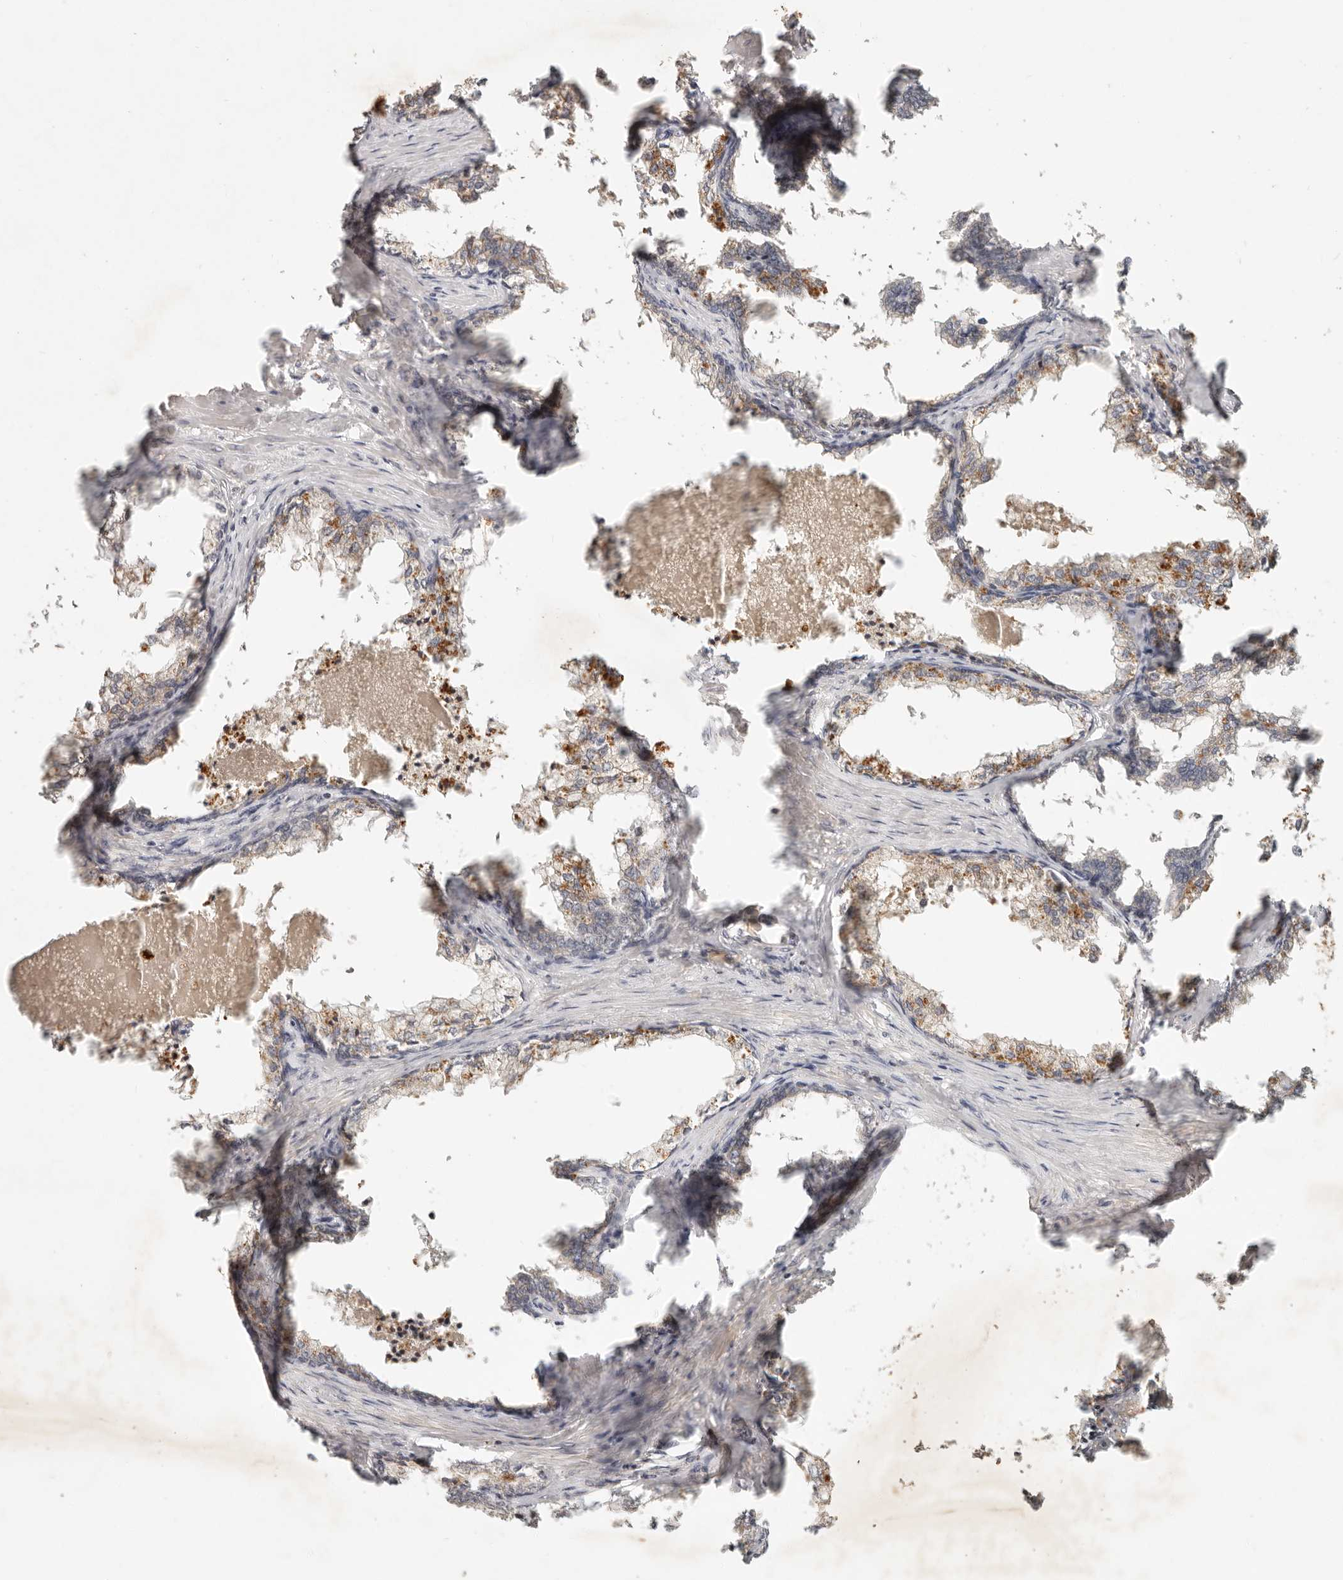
{"staining": {"intensity": "weak", "quantity": "25%-75%", "location": "cytoplasmic/membranous"}, "tissue": "prostate cancer", "cell_type": "Tumor cells", "image_type": "cancer", "snomed": [{"axis": "morphology", "description": "Adenocarcinoma, High grade"}, {"axis": "topography", "description": "Prostate"}], "caption": "There is low levels of weak cytoplasmic/membranous staining in tumor cells of prostate cancer (adenocarcinoma (high-grade)), as demonstrated by immunohistochemical staining (brown color).", "gene": "ARHGEF10L", "patient": {"sex": "male", "age": 58}}